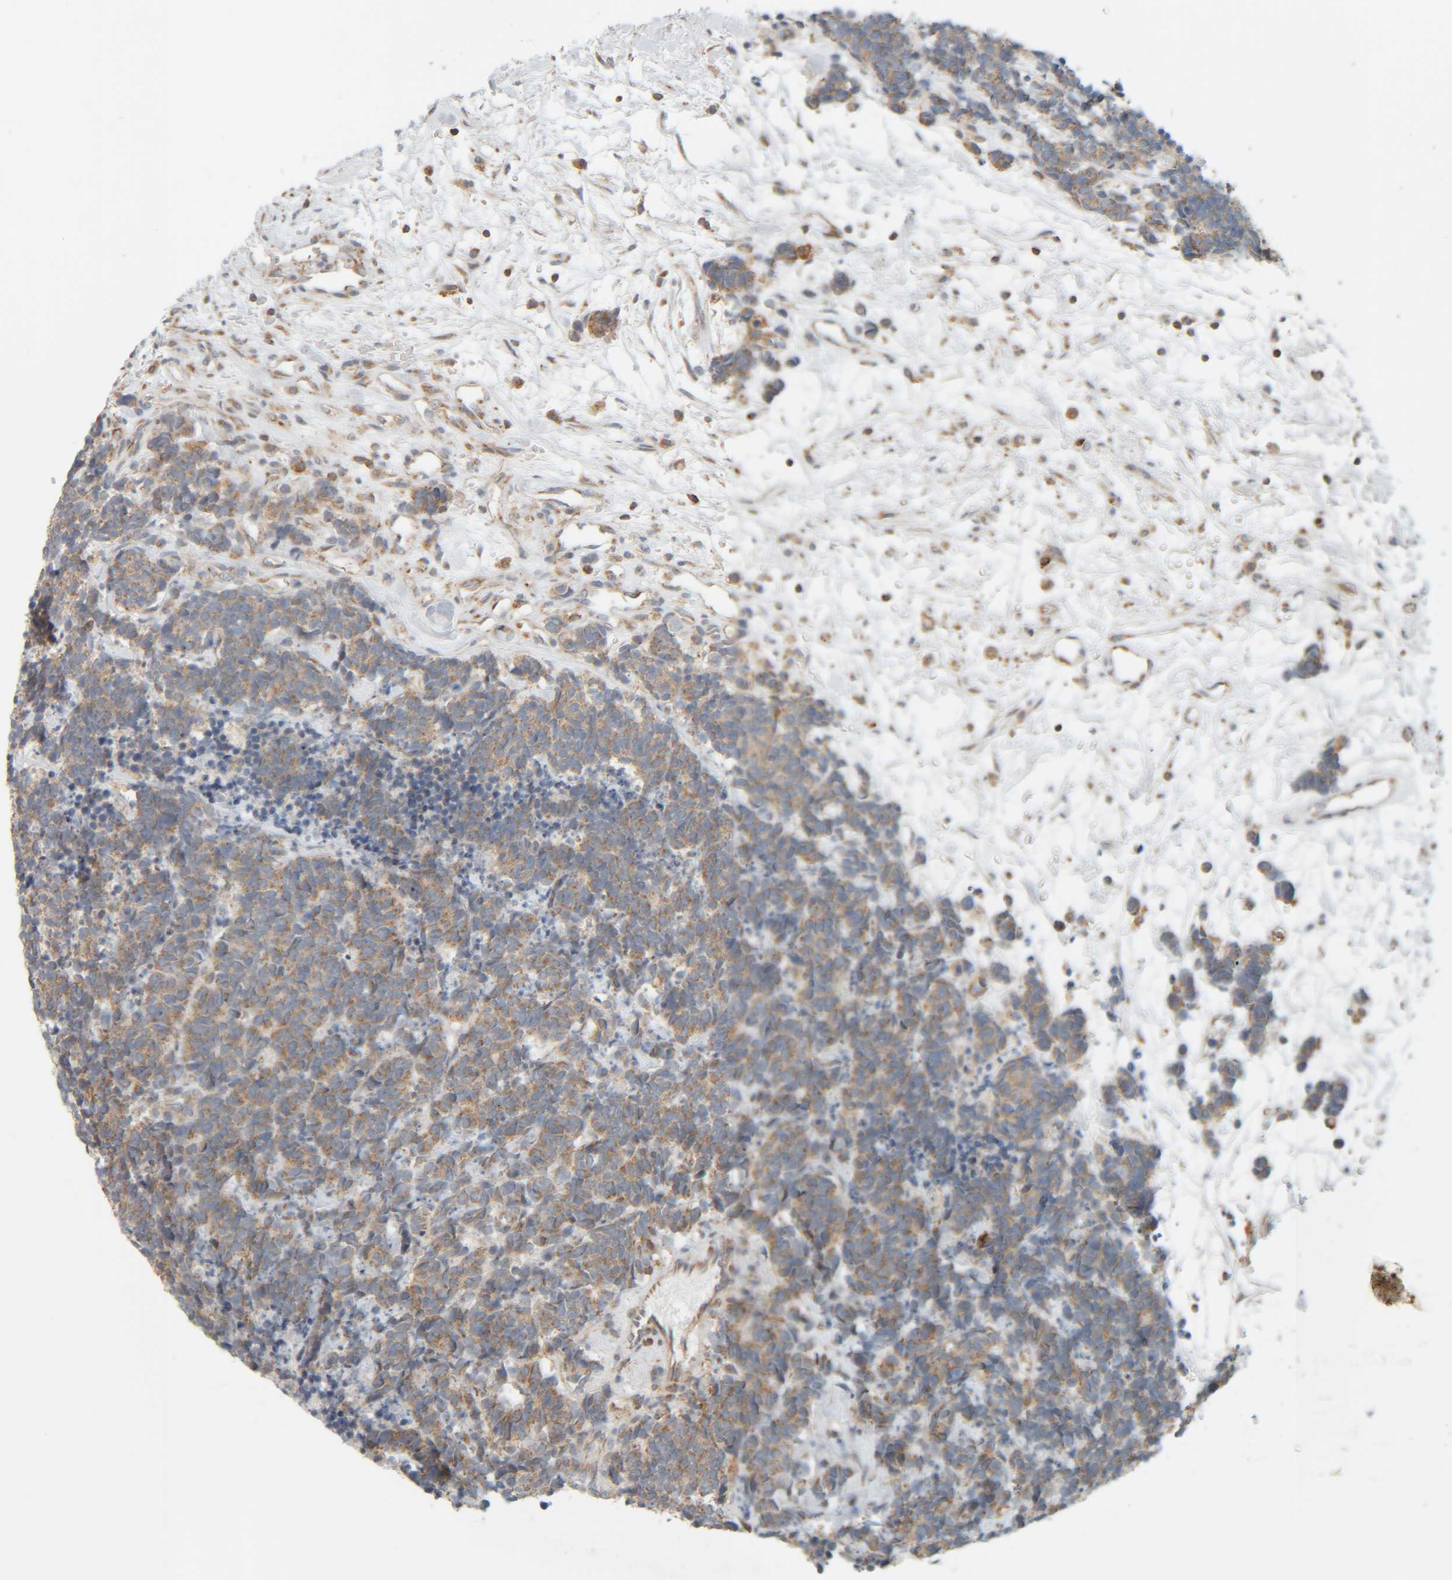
{"staining": {"intensity": "moderate", "quantity": ">75%", "location": "cytoplasmic/membranous"}, "tissue": "carcinoid", "cell_type": "Tumor cells", "image_type": "cancer", "snomed": [{"axis": "morphology", "description": "Carcinoma, NOS"}, {"axis": "morphology", "description": "Carcinoid, malignant, NOS"}, {"axis": "topography", "description": "Urinary bladder"}], "caption": "A brown stain highlights moderate cytoplasmic/membranous positivity of a protein in human carcinoid tumor cells.", "gene": "CCDC57", "patient": {"sex": "male", "age": 57}}